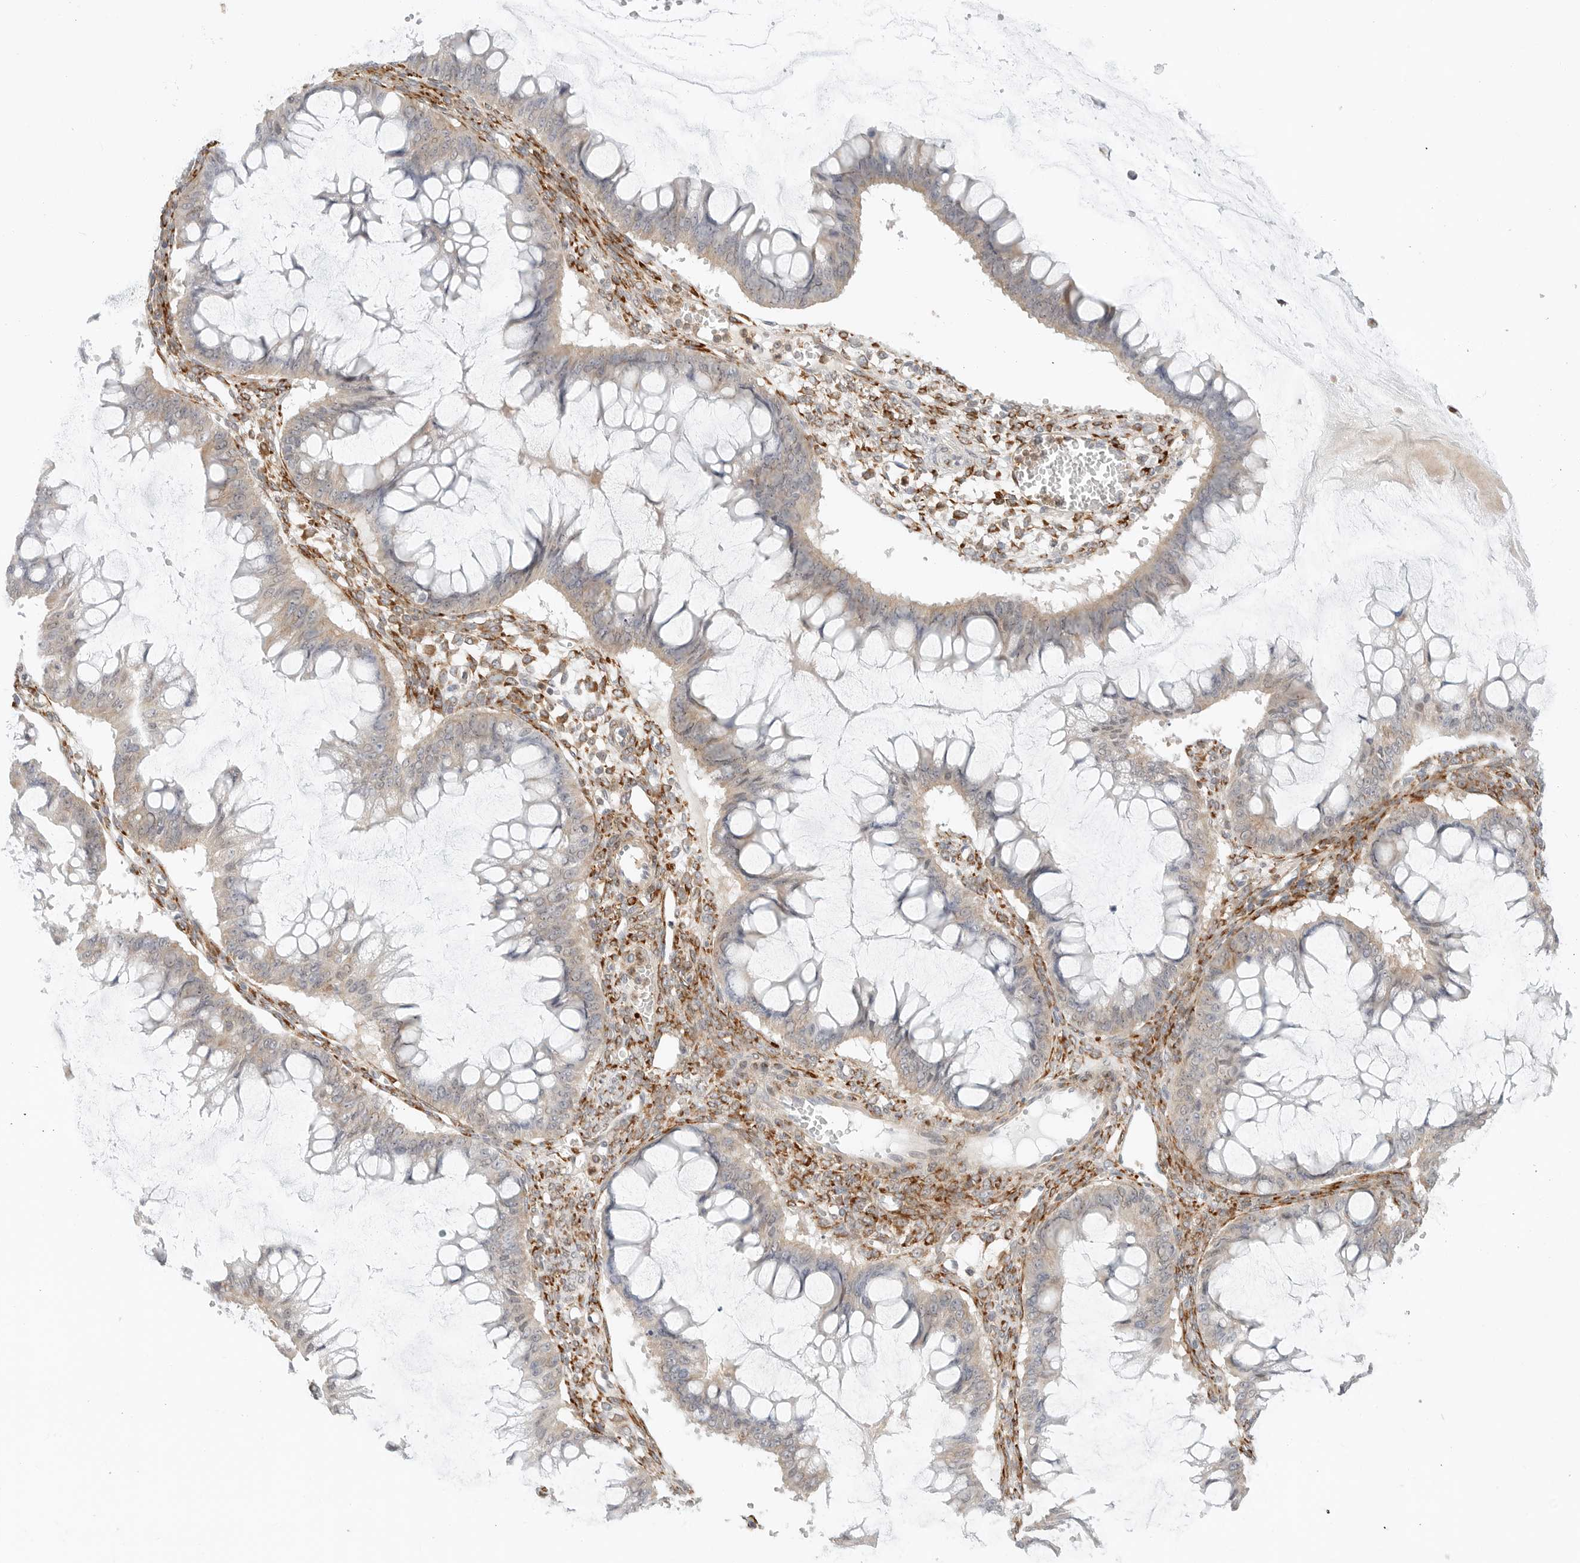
{"staining": {"intensity": "weak", "quantity": "25%-75%", "location": "cytoplasmic/membranous"}, "tissue": "ovarian cancer", "cell_type": "Tumor cells", "image_type": "cancer", "snomed": [{"axis": "morphology", "description": "Cystadenocarcinoma, mucinous, NOS"}, {"axis": "topography", "description": "Ovary"}], "caption": "Tumor cells display weak cytoplasmic/membranous positivity in approximately 25%-75% of cells in mucinous cystadenocarcinoma (ovarian). The protein is stained brown, and the nuclei are stained in blue (DAB (3,3'-diaminobenzidine) IHC with brightfield microscopy, high magnification).", "gene": "C1QTNF1", "patient": {"sex": "female", "age": 73}}